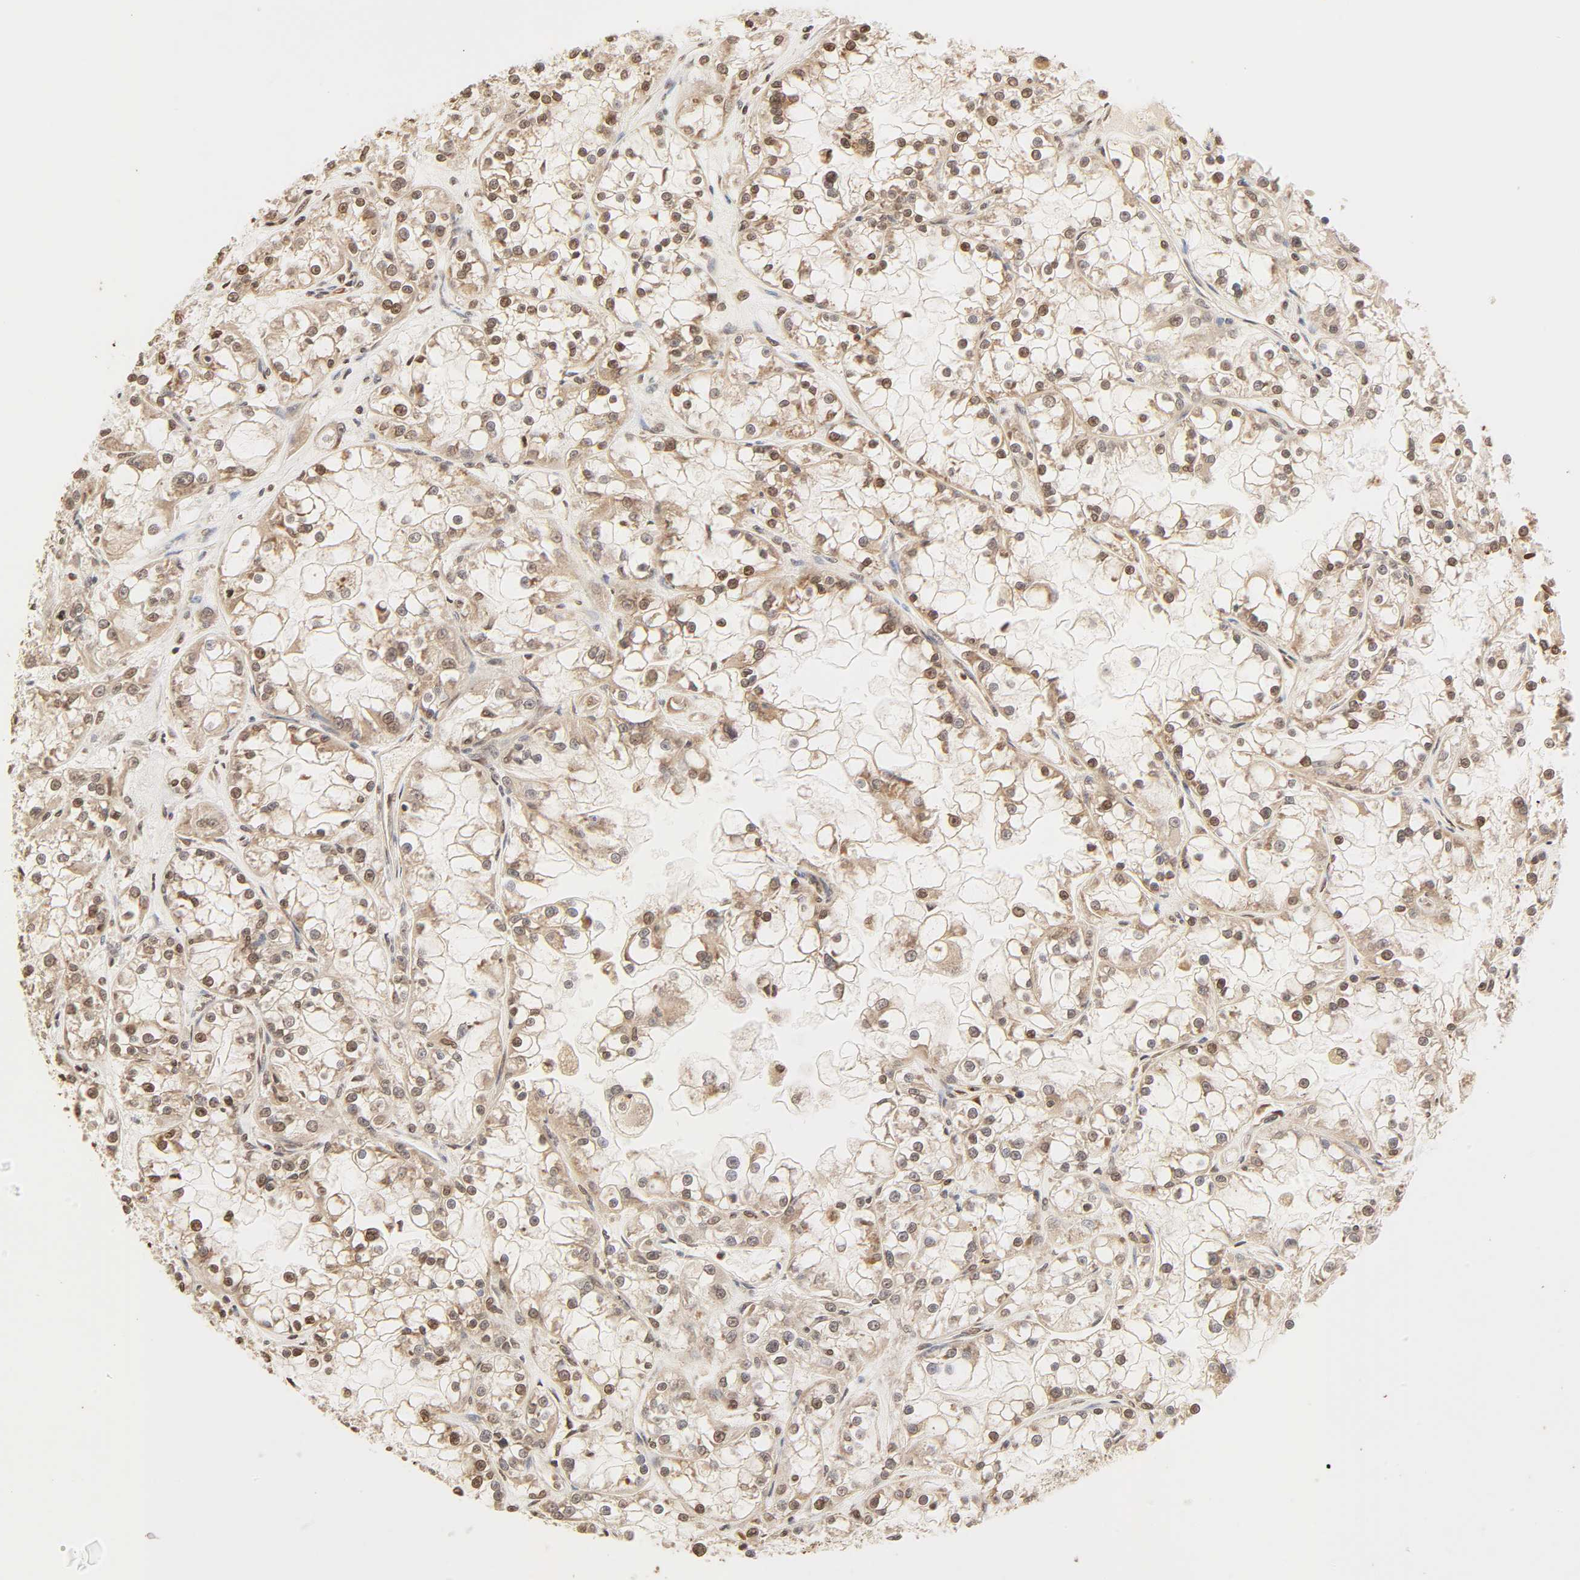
{"staining": {"intensity": "moderate", "quantity": ">75%", "location": "cytoplasmic/membranous,nuclear"}, "tissue": "renal cancer", "cell_type": "Tumor cells", "image_type": "cancer", "snomed": [{"axis": "morphology", "description": "Adenocarcinoma, NOS"}, {"axis": "topography", "description": "Kidney"}], "caption": "Immunohistochemistry (IHC) micrograph of neoplastic tissue: human renal cancer (adenocarcinoma) stained using immunohistochemistry shows medium levels of moderate protein expression localized specifically in the cytoplasmic/membranous and nuclear of tumor cells, appearing as a cytoplasmic/membranous and nuclear brown color.", "gene": "TBL1X", "patient": {"sex": "female", "age": 52}}